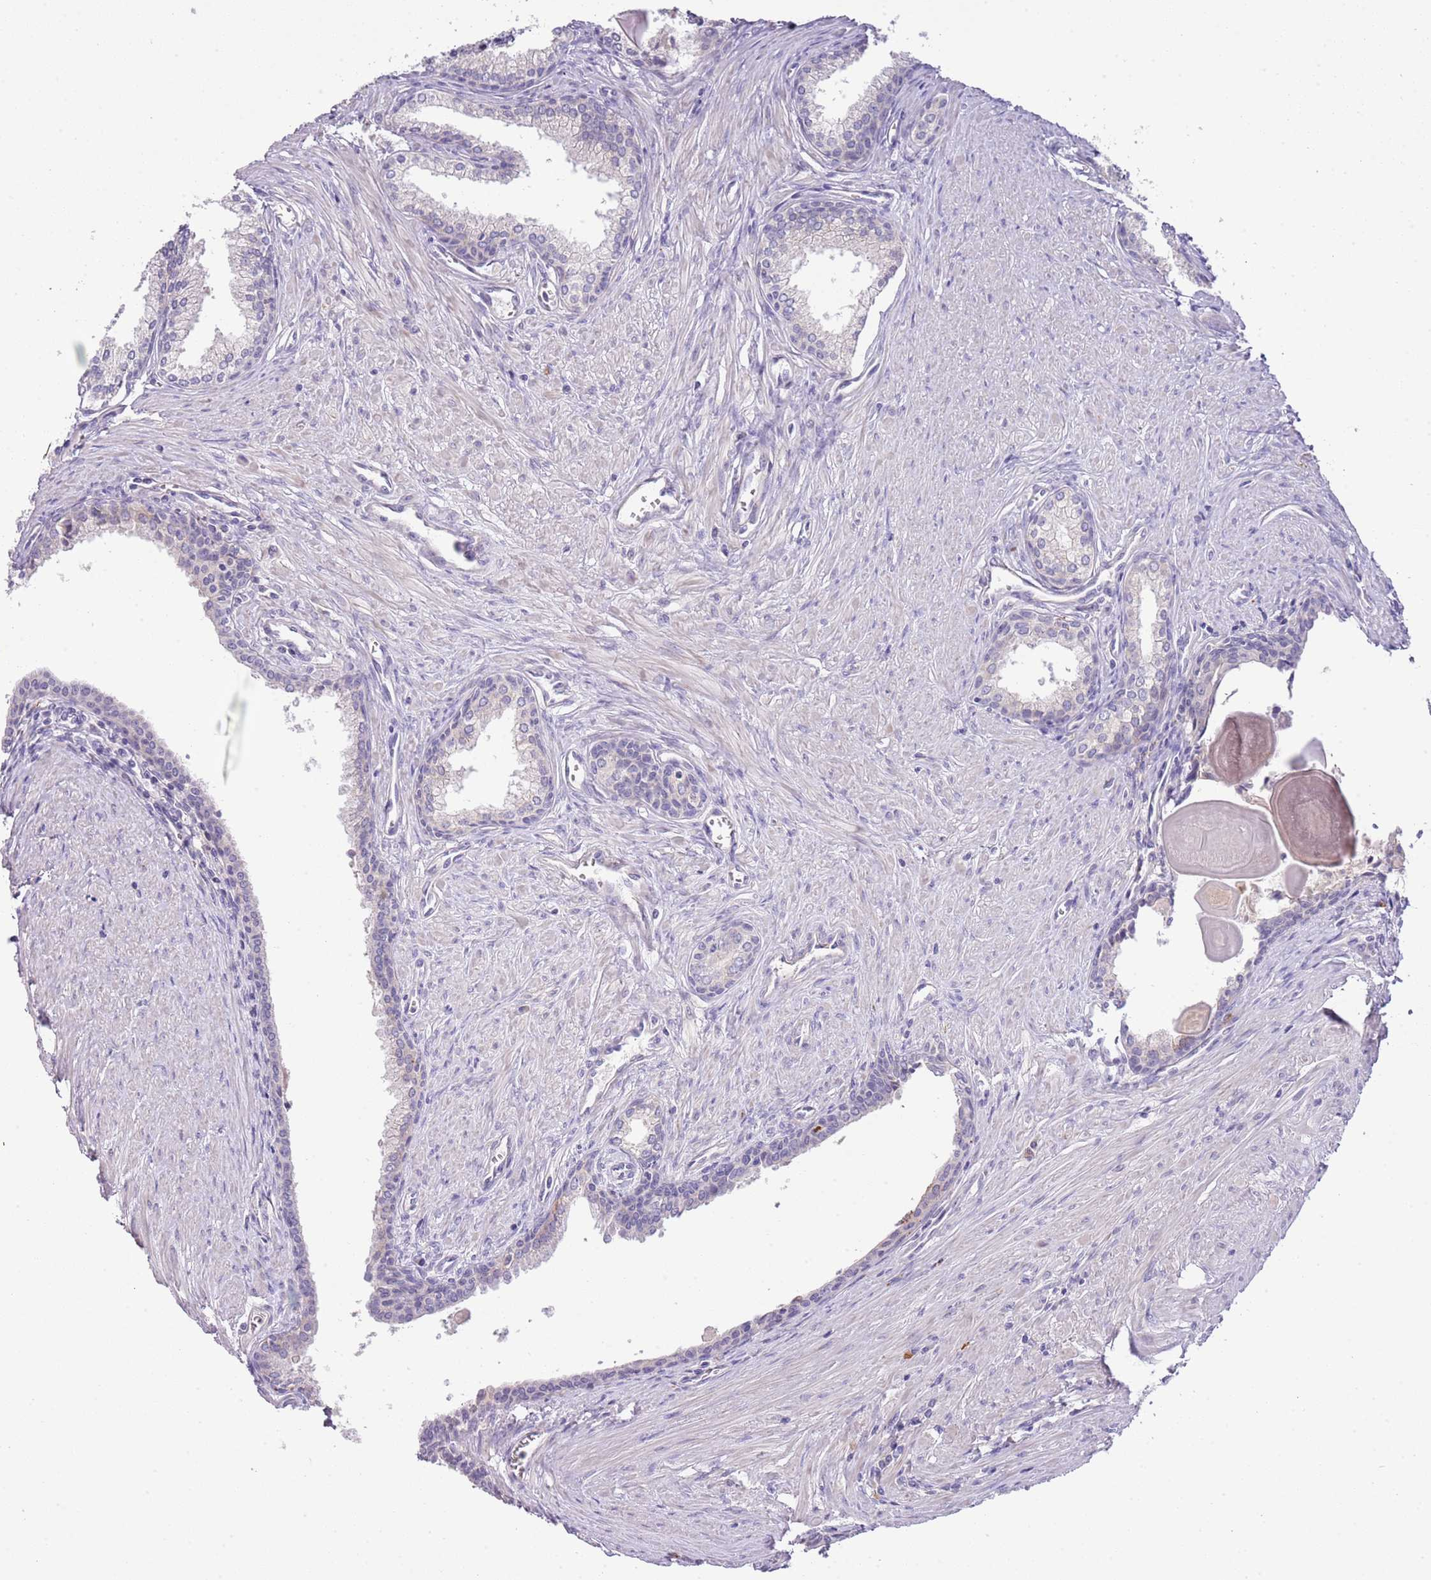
{"staining": {"intensity": "weak", "quantity": "<25%", "location": "cytoplasmic/membranous"}, "tissue": "prostate cancer", "cell_type": "Tumor cells", "image_type": "cancer", "snomed": [{"axis": "morphology", "description": "Adenocarcinoma, High grade"}, {"axis": "topography", "description": "Prostate"}], "caption": "An image of human prostate adenocarcinoma (high-grade) is negative for staining in tumor cells.", "gene": "ABHD17A", "patient": {"sex": "male", "age": 68}}